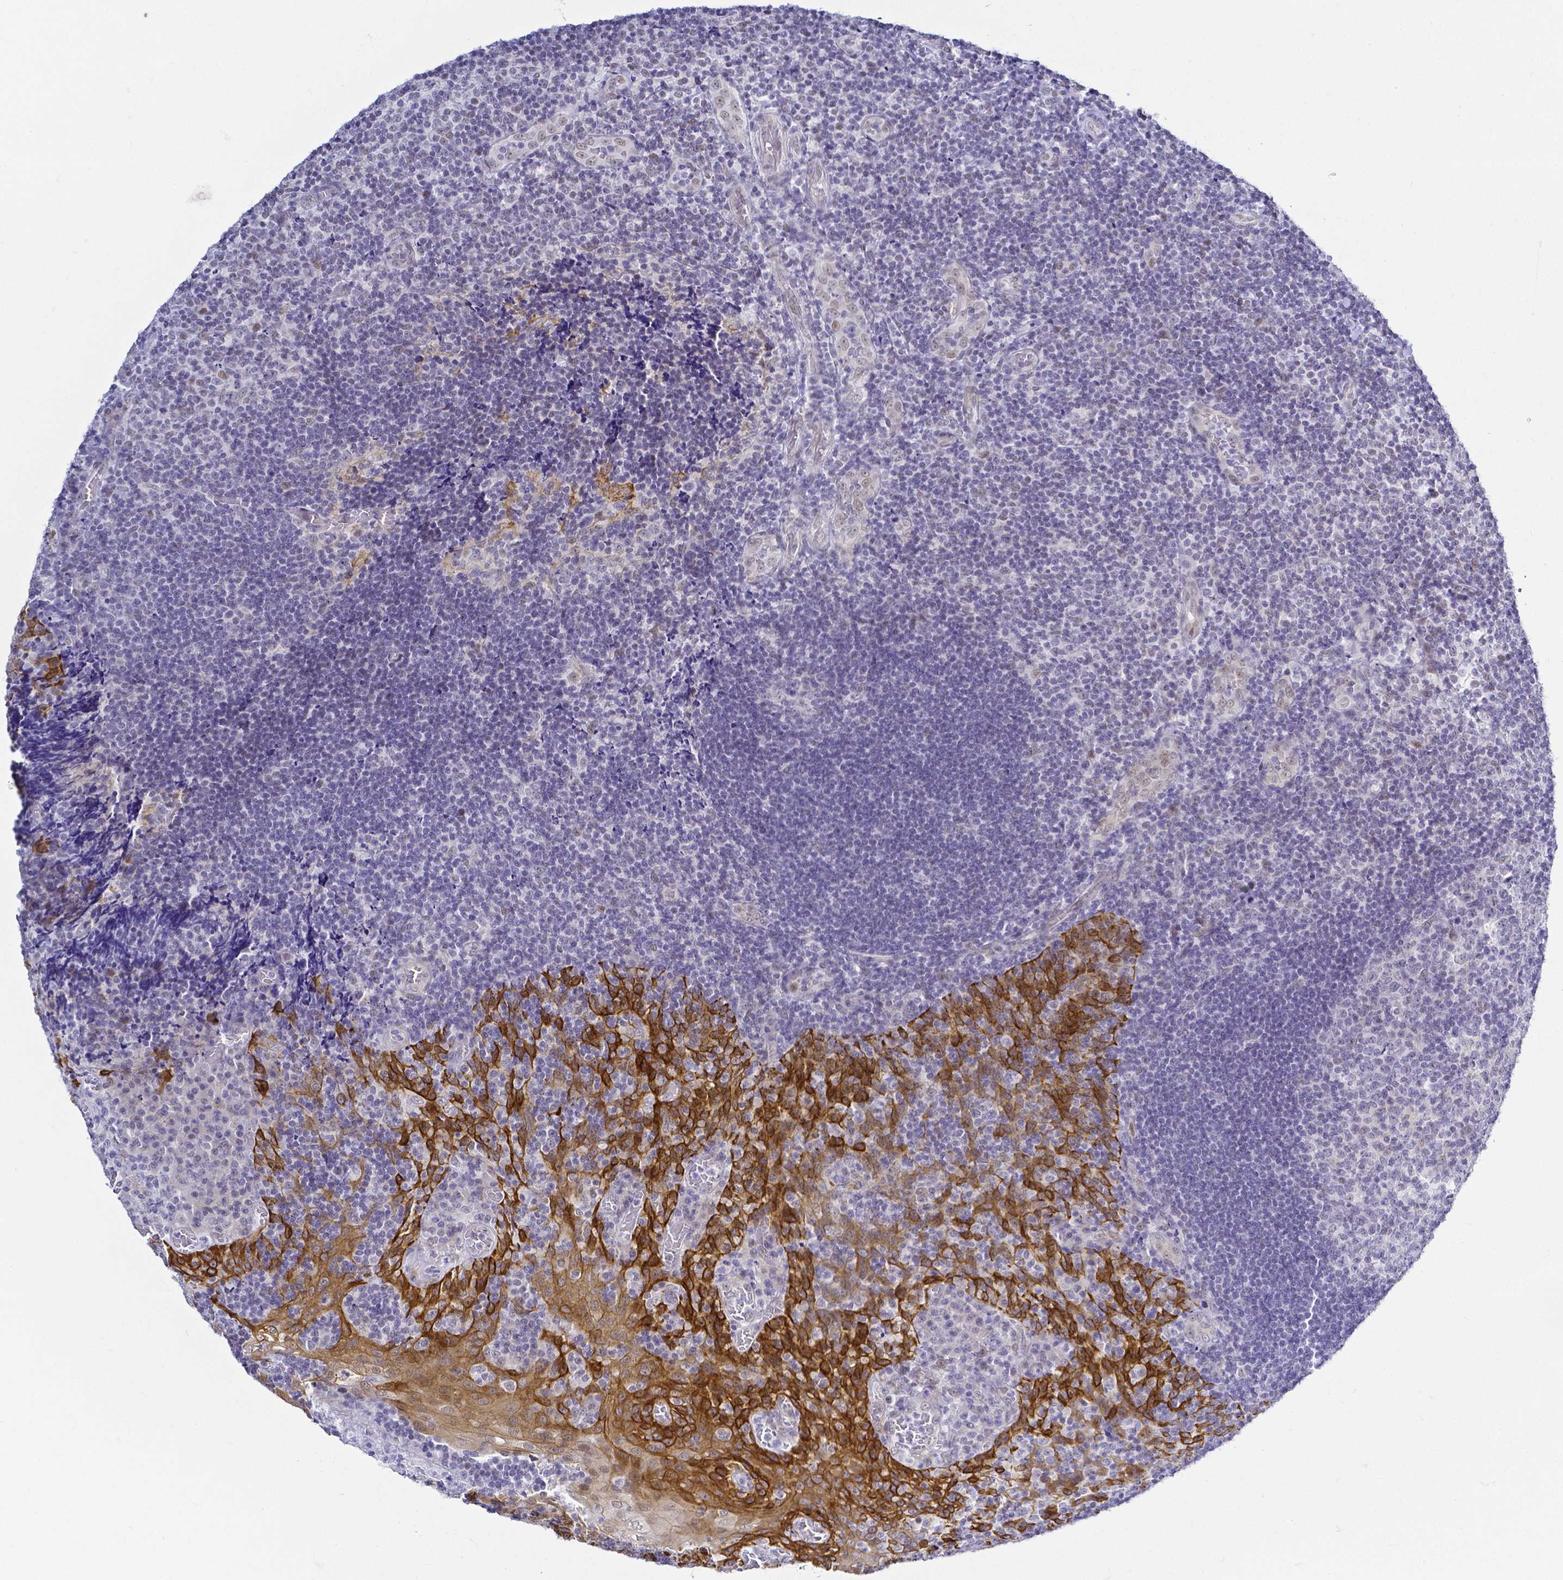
{"staining": {"intensity": "negative", "quantity": "none", "location": "none"}, "tissue": "tonsil", "cell_type": "Germinal center cells", "image_type": "normal", "snomed": [{"axis": "morphology", "description": "Normal tissue, NOS"}, {"axis": "topography", "description": "Tonsil"}], "caption": "Tonsil stained for a protein using immunohistochemistry (IHC) shows no positivity germinal center cells.", "gene": "FAM83G", "patient": {"sex": "male", "age": 17}}